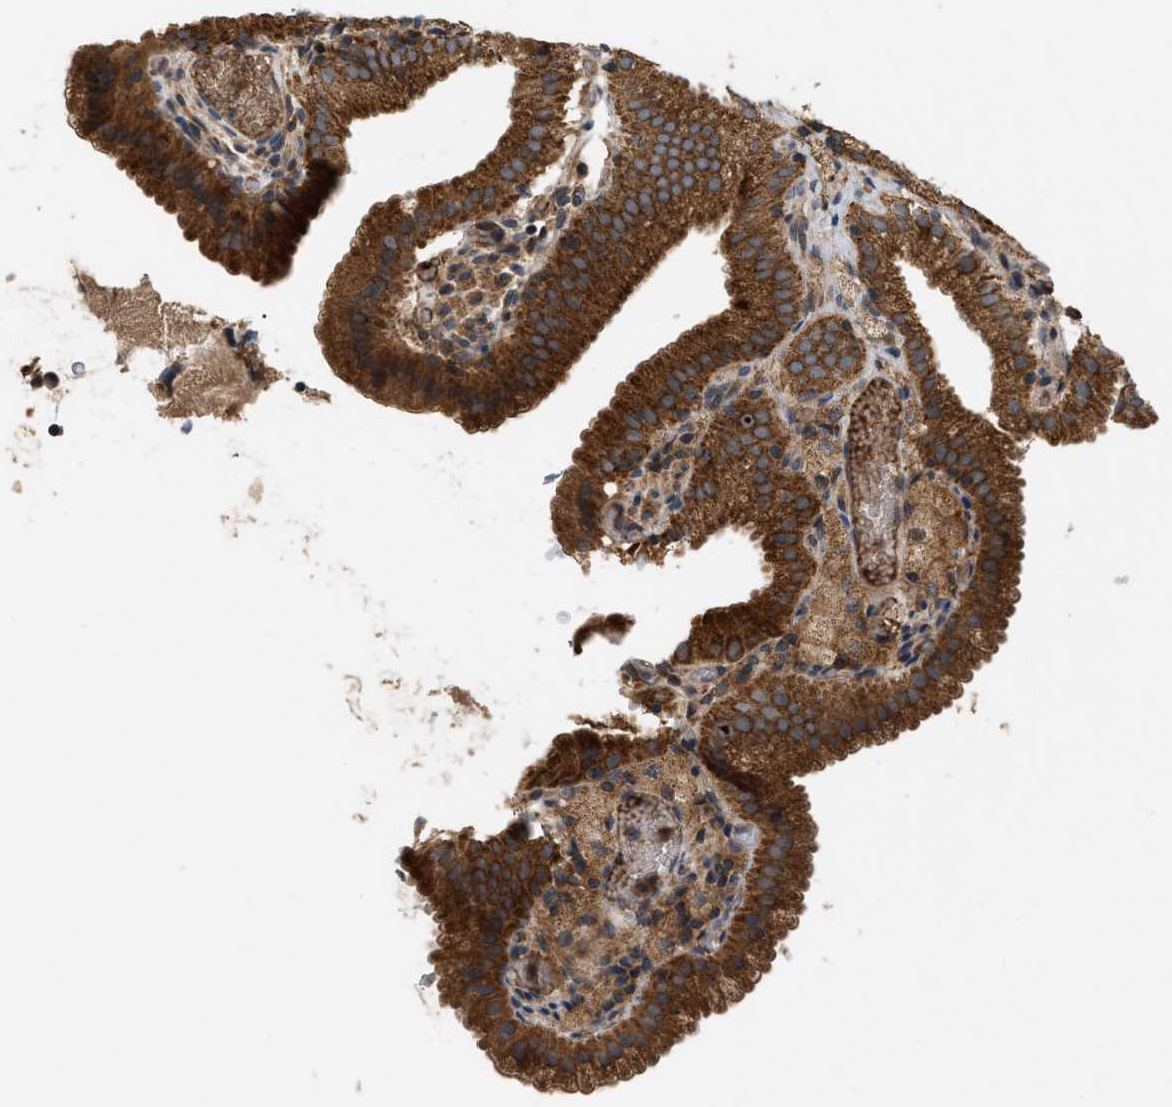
{"staining": {"intensity": "strong", "quantity": ">75%", "location": "cytoplasmic/membranous"}, "tissue": "gallbladder", "cell_type": "Glandular cells", "image_type": "normal", "snomed": [{"axis": "morphology", "description": "Normal tissue, NOS"}, {"axis": "topography", "description": "Gallbladder"}], "caption": "A high-resolution histopathology image shows IHC staining of normal gallbladder, which displays strong cytoplasmic/membranous positivity in approximately >75% of glandular cells.", "gene": "RAB2A", "patient": {"sex": "male", "age": 54}}